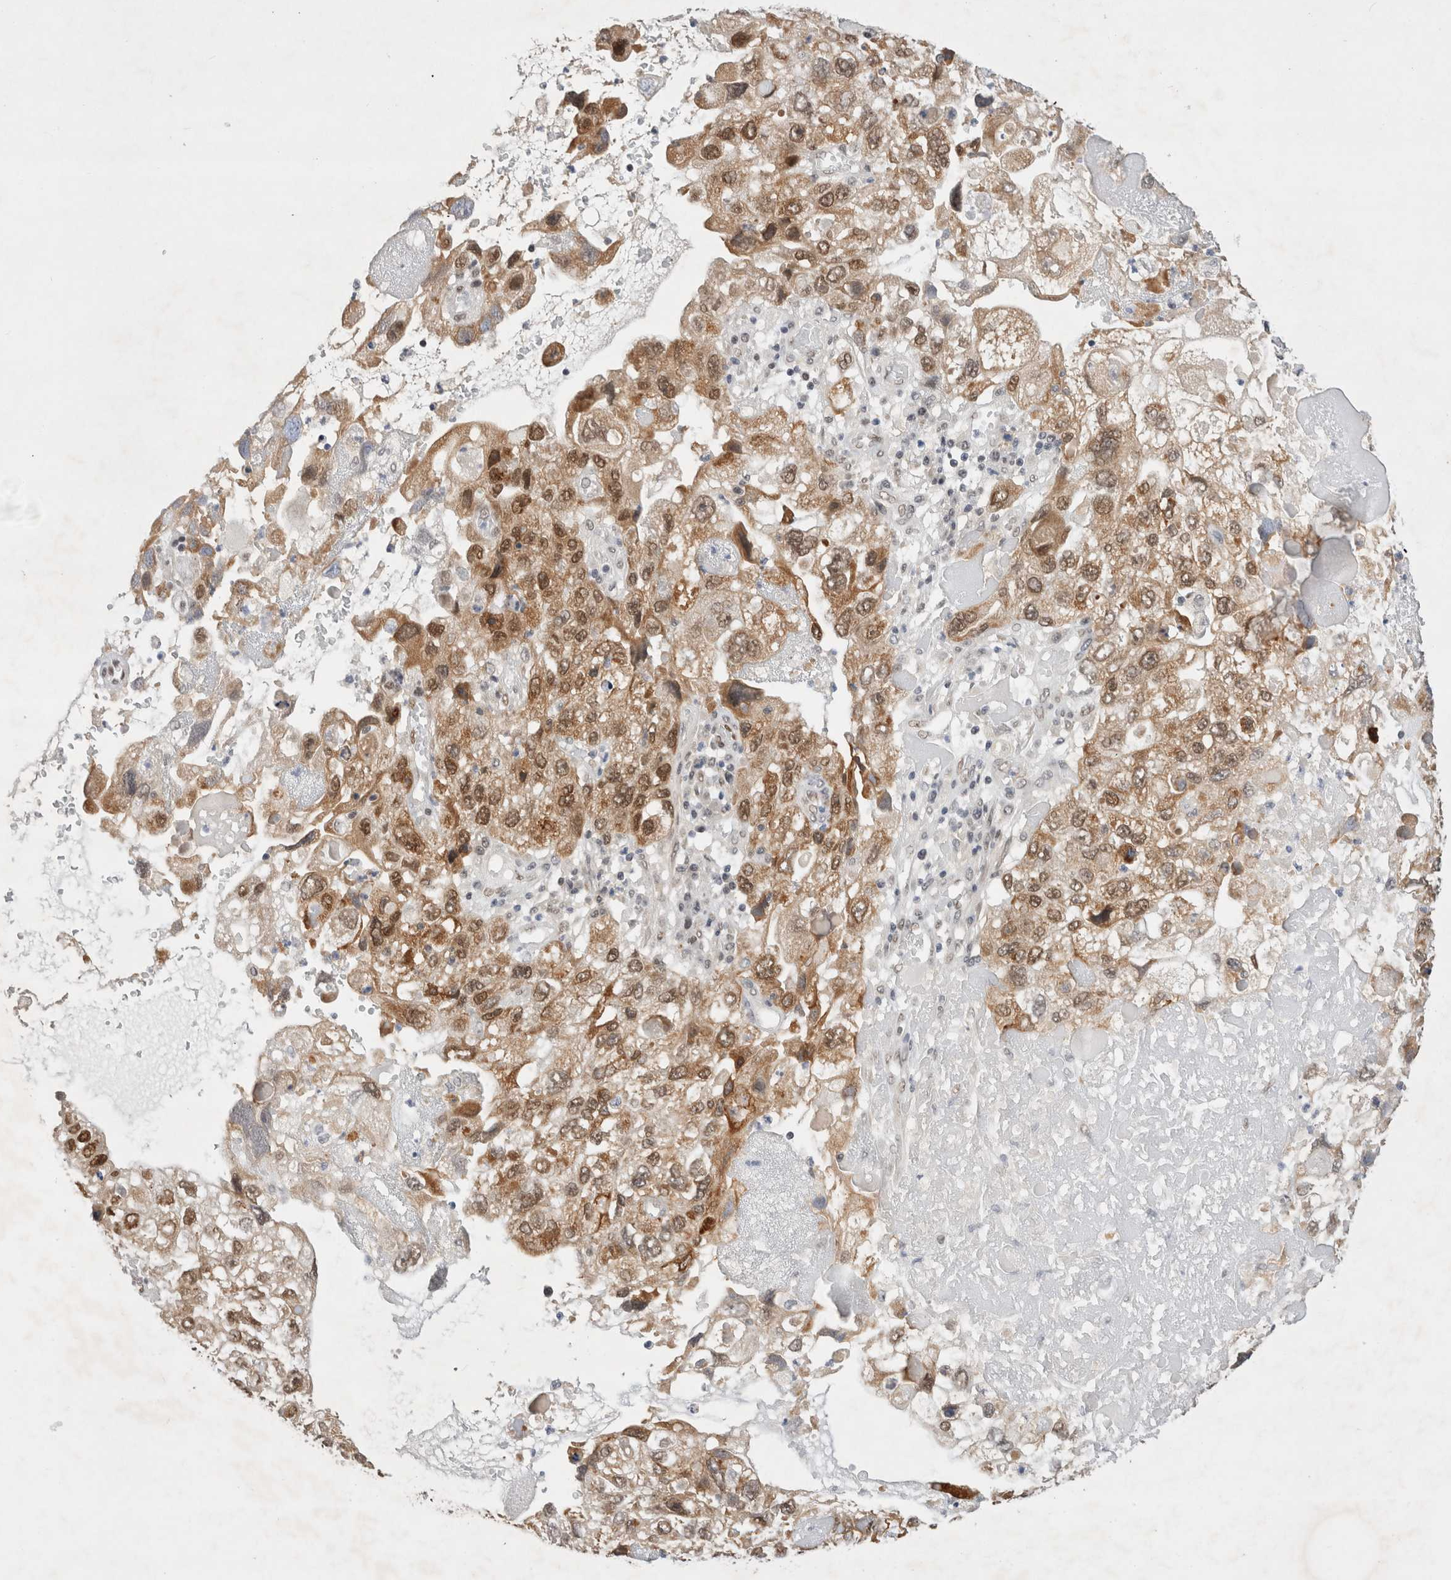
{"staining": {"intensity": "moderate", "quantity": ">75%", "location": "cytoplasmic/membranous,nuclear"}, "tissue": "endometrial cancer", "cell_type": "Tumor cells", "image_type": "cancer", "snomed": [{"axis": "morphology", "description": "Adenocarcinoma, NOS"}, {"axis": "topography", "description": "Endometrium"}], "caption": "Endometrial cancer was stained to show a protein in brown. There is medium levels of moderate cytoplasmic/membranous and nuclear staining in about >75% of tumor cells.", "gene": "GTF2I", "patient": {"sex": "female", "age": 49}}